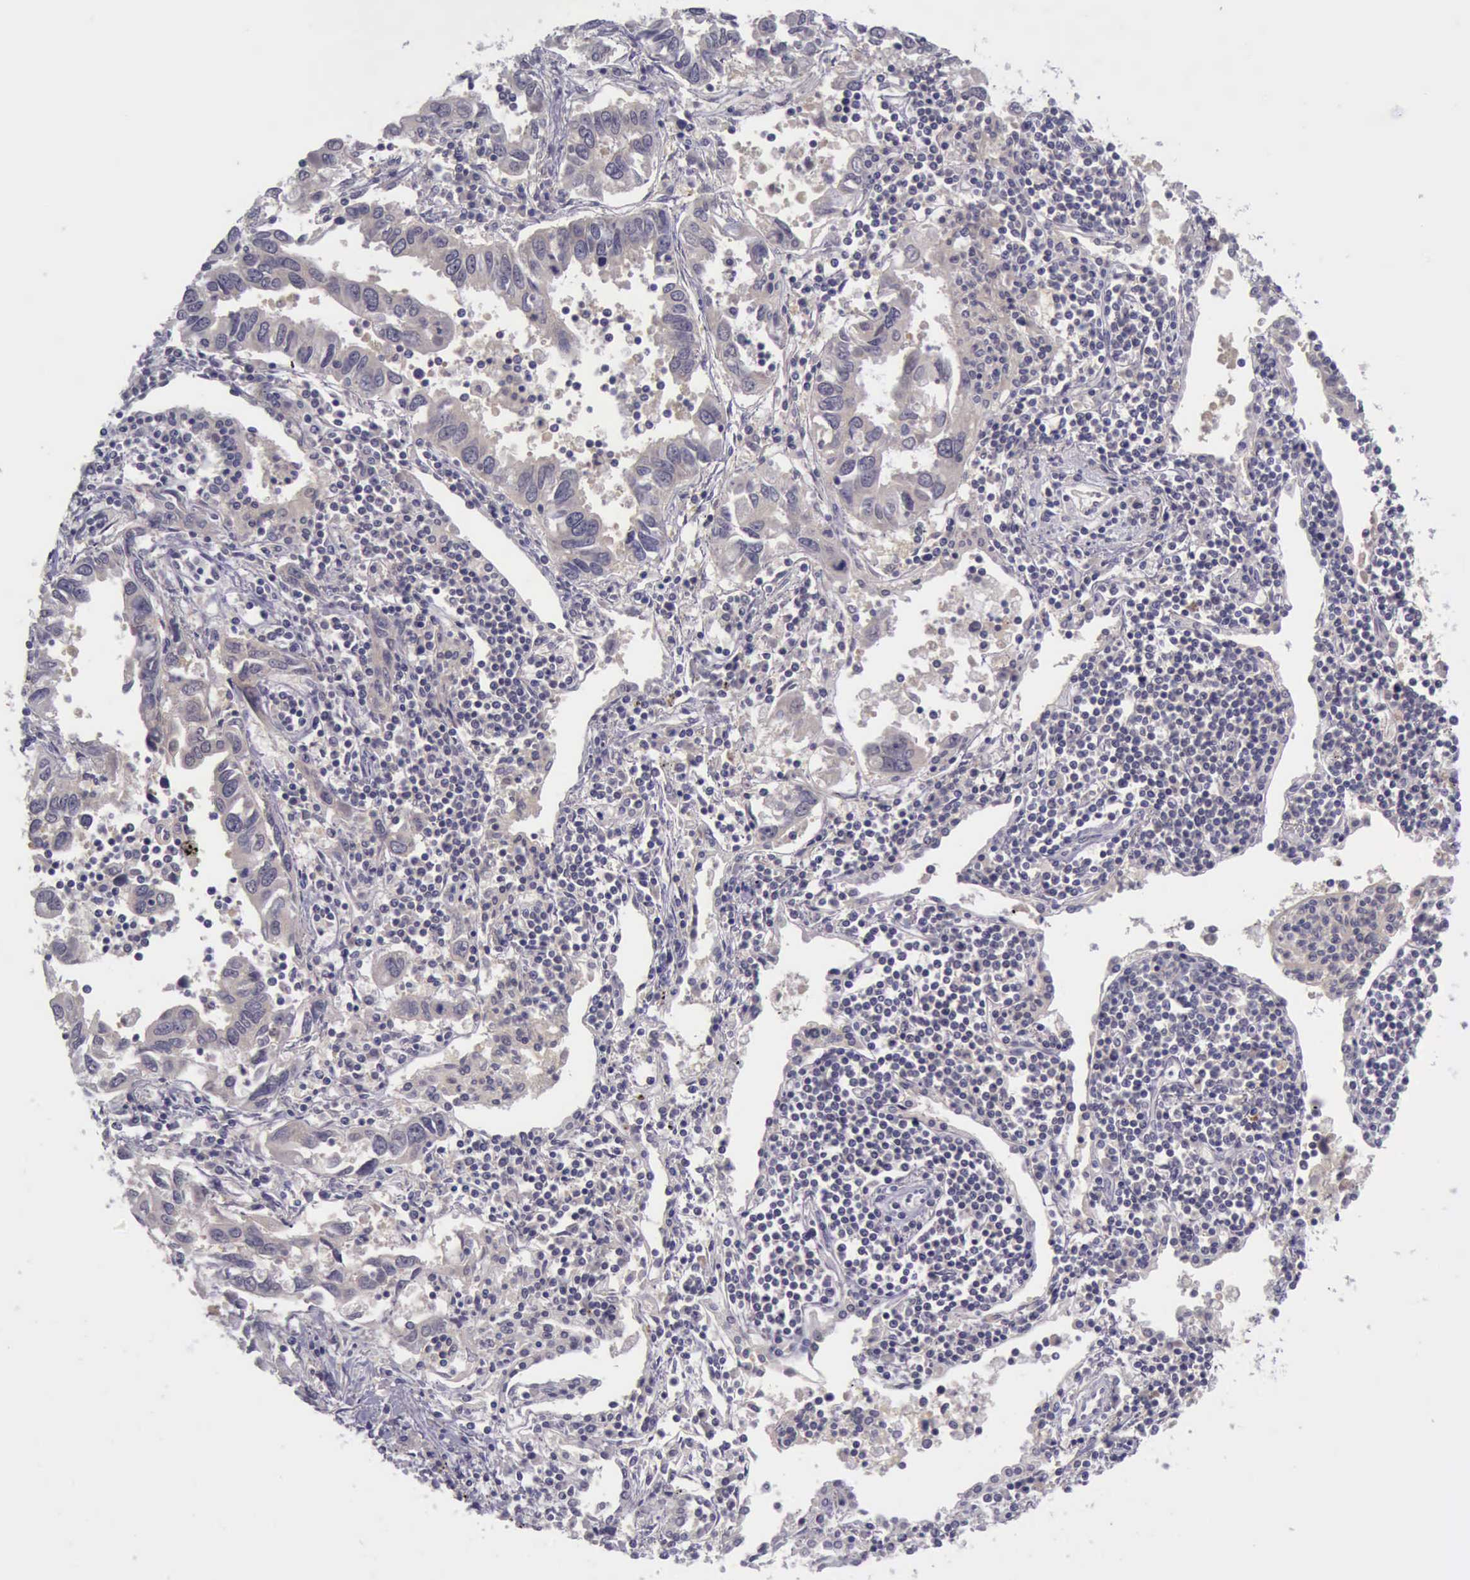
{"staining": {"intensity": "negative", "quantity": "none", "location": "none"}, "tissue": "lung cancer", "cell_type": "Tumor cells", "image_type": "cancer", "snomed": [{"axis": "morphology", "description": "Adenocarcinoma, NOS"}, {"axis": "topography", "description": "Lung"}], "caption": "The immunohistochemistry photomicrograph has no significant expression in tumor cells of lung adenocarcinoma tissue. (DAB (3,3'-diaminobenzidine) immunohistochemistry (IHC) with hematoxylin counter stain).", "gene": "ARNT2", "patient": {"sex": "male", "age": 48}}